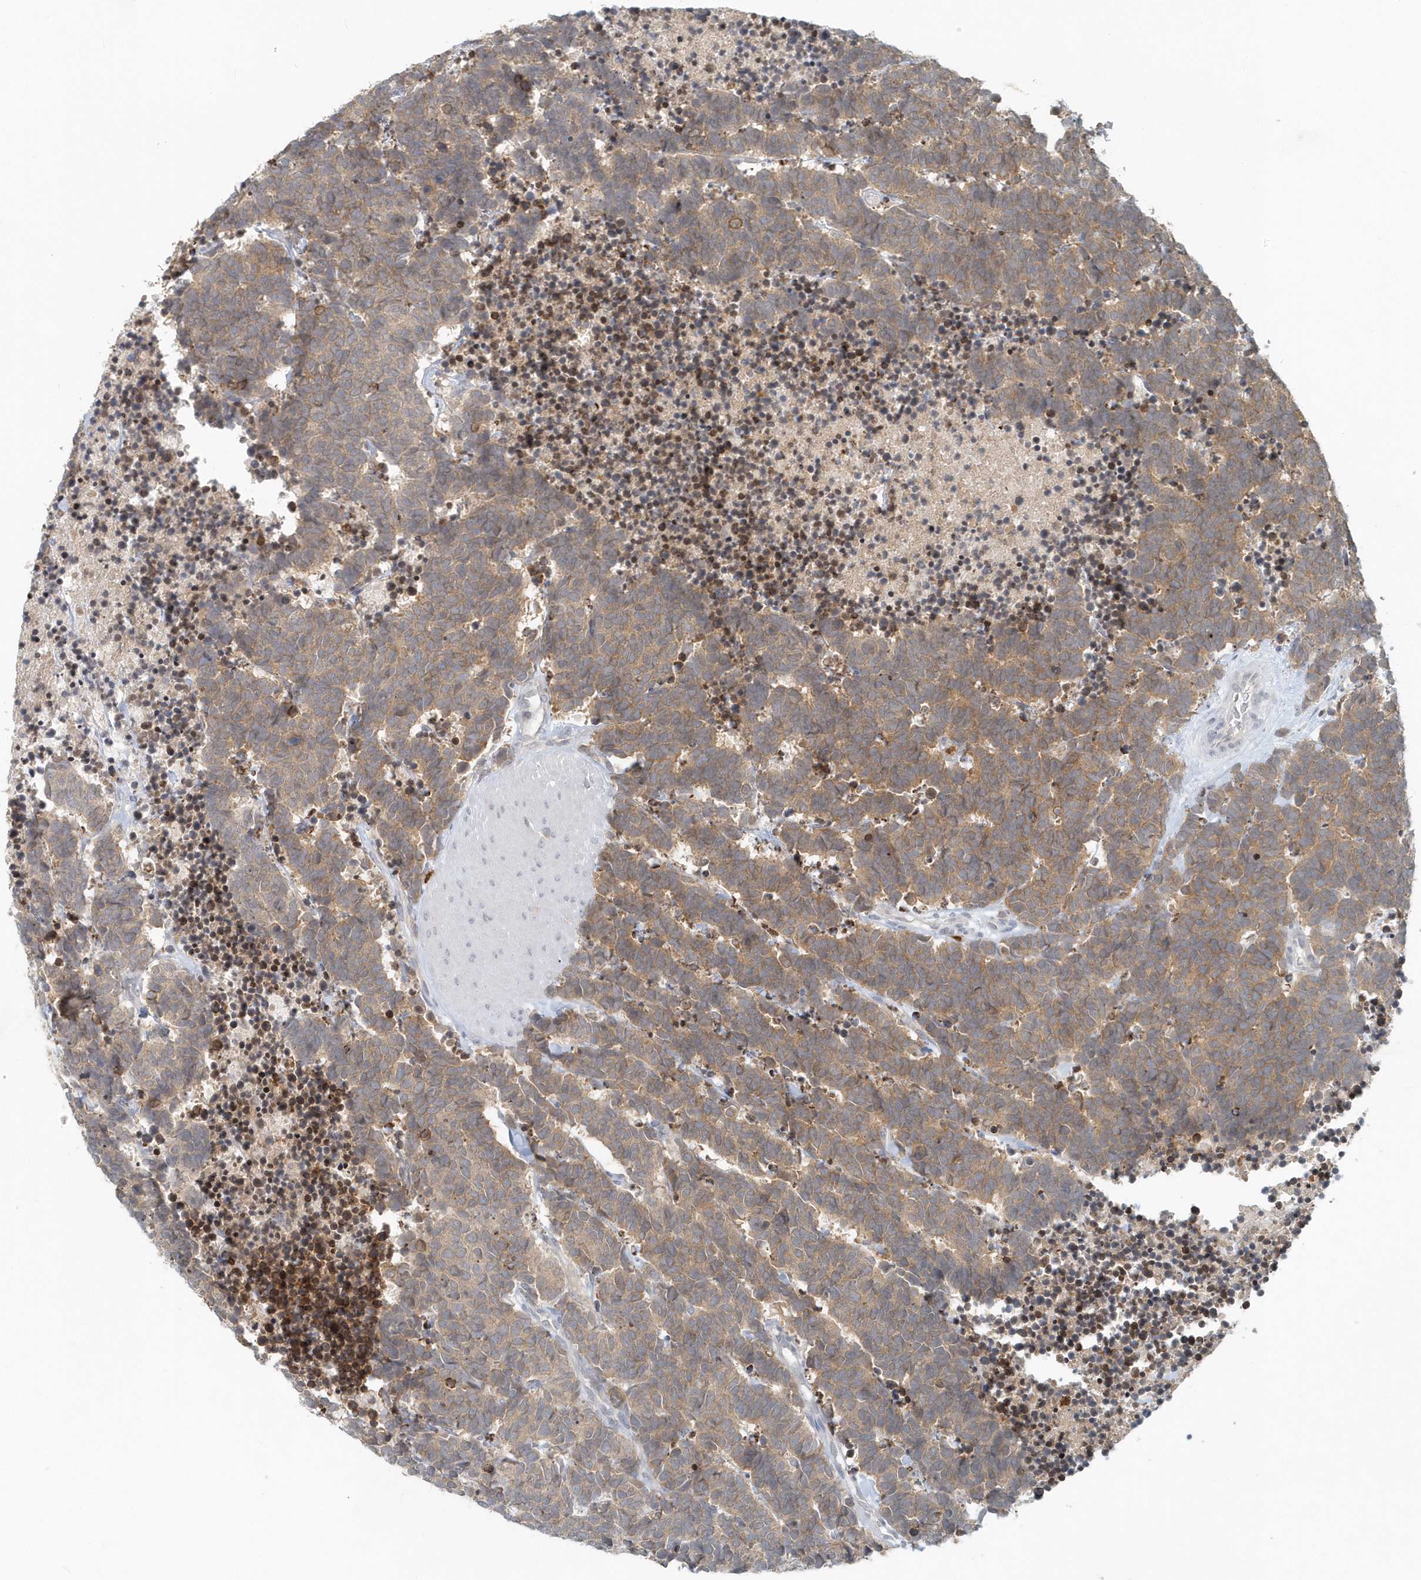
{"staining": {"intensity": "moderate", "quantity": ">75%", "location": "cytoplasmic/membranous"}, "tissue": "carcinoid", "cell_type": "Tumor cells", "image_type": "cancer", "snomed": [{"axis": "morphology", "description": "Carcinoma, NOS"}, {"axis": "morphology", "description": "Carcinoid, malignant, NOS"}, {"axis": "topography", "description": "Urinary bladder"}], "caption": "DAB (3,3'-diaminobenzidine) immunohistochemical staining of carcinoma demonstrates moderate cytoplasmic/membranous protein expression in approximately >75% of tumor cells.", "gene": "NUP54", "patient": {"sex": "male", "age": 57}}